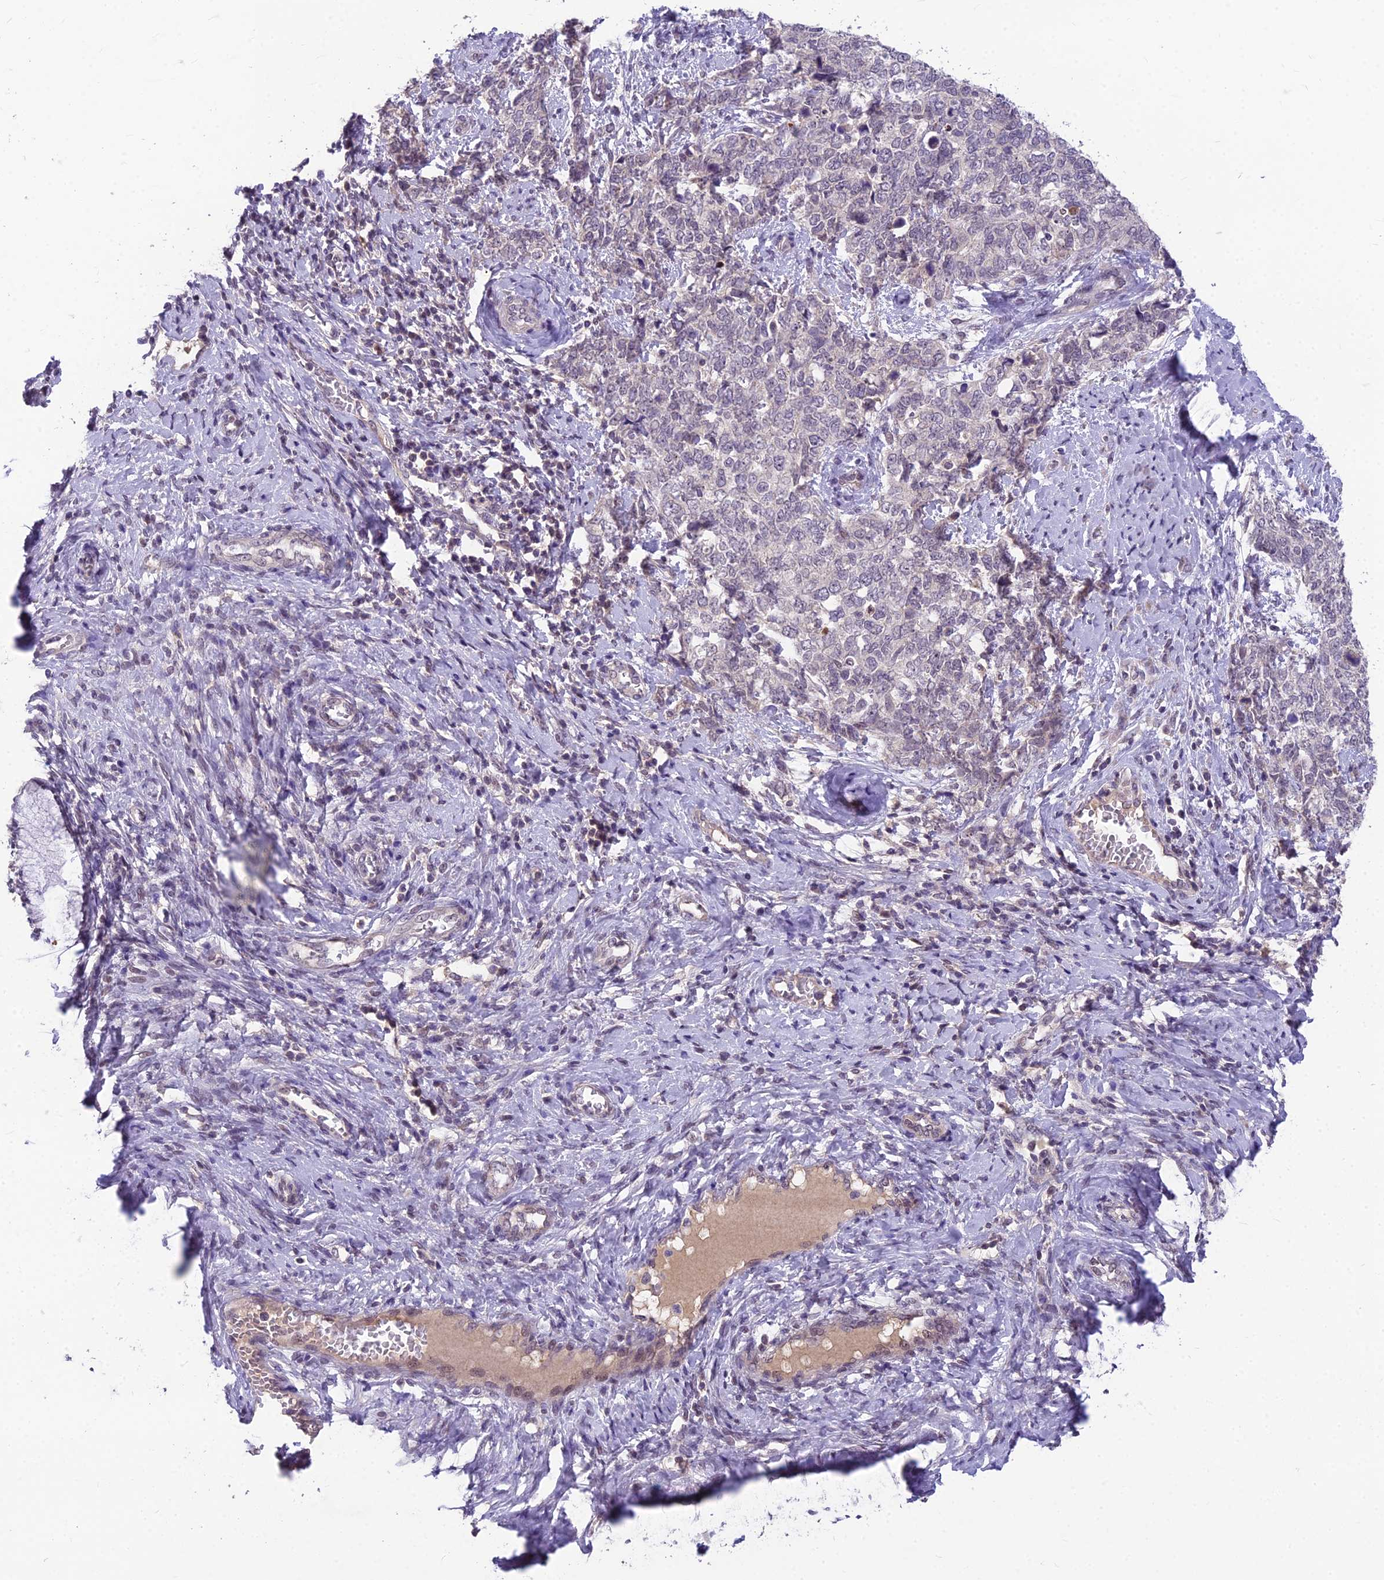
{"staining": {"intensity": "negative", "quantity": "none", "location": "none"}, "tissue": "cervical cancer", "cell_type": "Tumor cells", "image_type": "cancer", "snomed": [{"axis": "morphology", "description": "Squamous cell carcinoma, NOS"}, {"axis": "topography", "description": "Cervix"}], "caption": "The immunohistochemistry photomicrograph has no significant expression in tumor cells of cervical cancer tissue.", "gene": "ZNF333", "patient": {"sex": "female", "age": 63}}